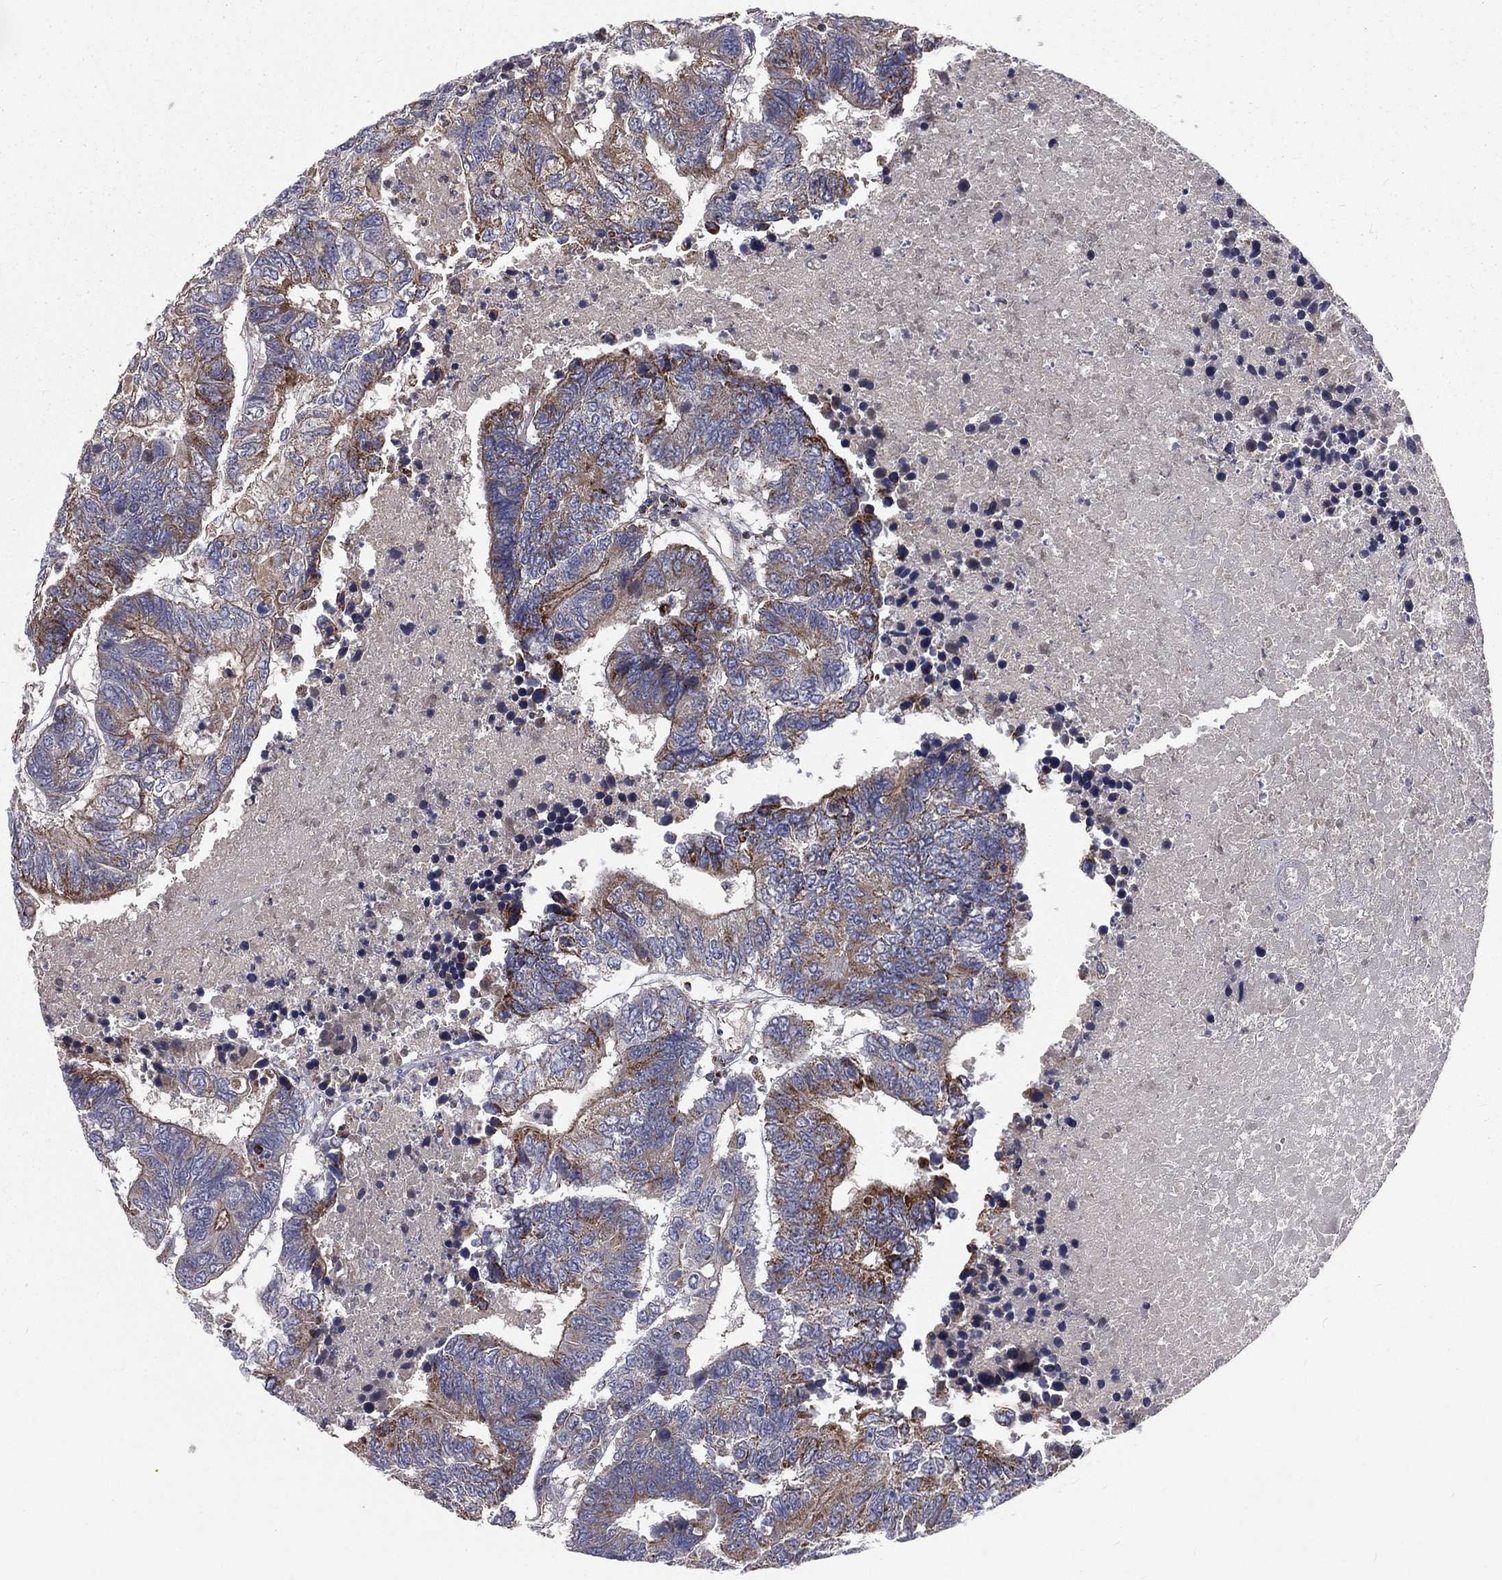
{"staining": {"intensity": "moderate", "quantity": "25%-75%", "location": "cytoplasmic/membranous"}, "tissue": "colorectal cancer", "cell_type": "Tumor cells", "image_type": "cancer", "snomed": [{"axis": "morphology", "description": "Adenocarcinoma, NOS"}, {"axis": "topography", "description": "Colon"}], "caption": "DAB immunohistochemical staining of adenocarcinoma (colorectal) shows moderate cytoplasmic/membranous protein expression in about 25%-75% of tumor cells.", "gene": "GPD1", "patient": {"sex": "female", "age": 48}}